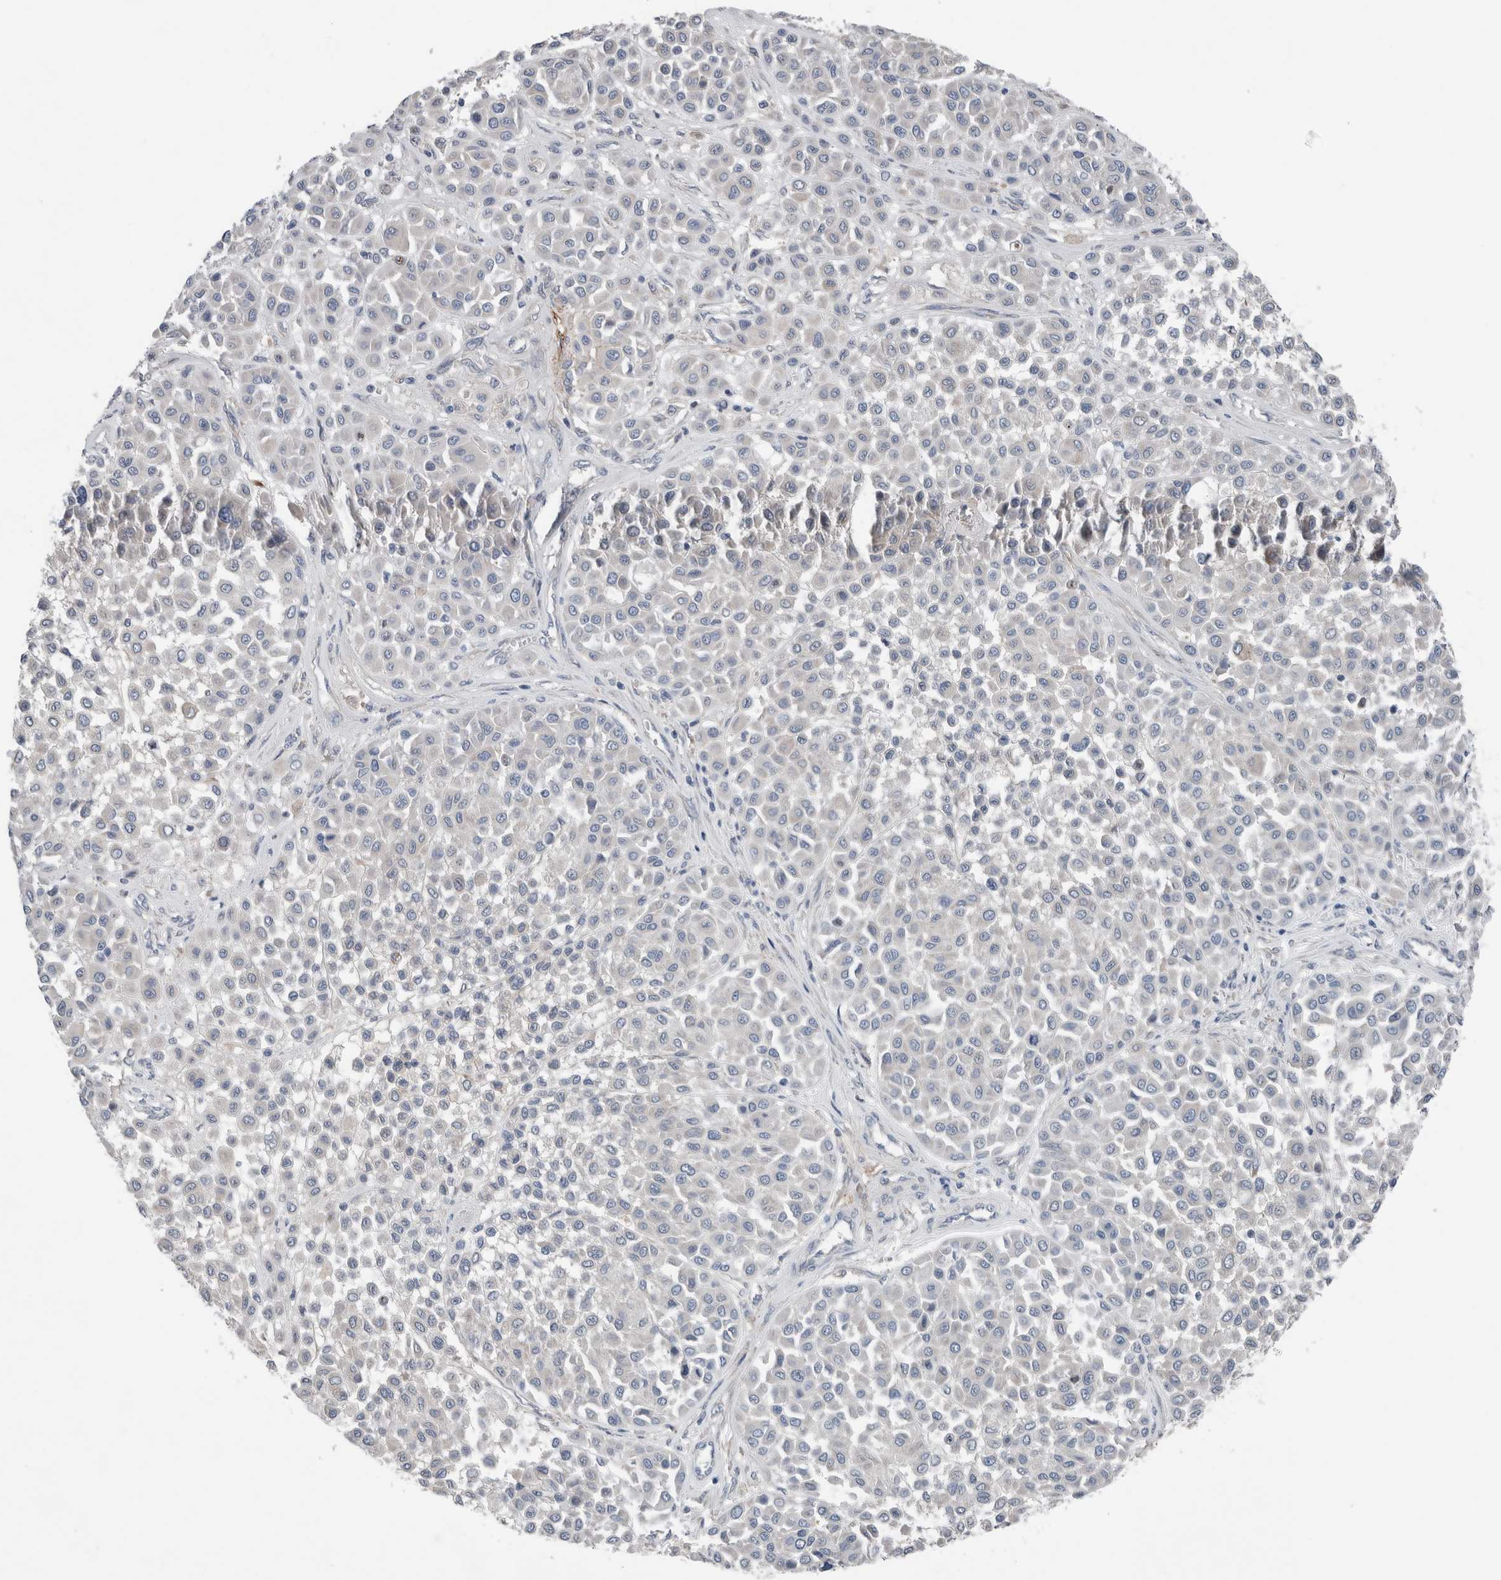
{"staining": {"intensity": "negative", "quantity": "none", "location": "none"}, "tissue": "melanoma", "cell_type": "Tumor cells", "image_type": "cancer", "snomed": [{"axis": "morphology", "description": "Malignant melanoma, Metastatic site"}, {"axis": "topography", "description": "Soft tissue"}], "caption": "IHC micrograph of neoplastic tissue: malignant melanoma (metastatic site) stained with DAB (3,3'-diaminobenzidine) demonstrates no significant protein expression in tumor cells.", "gene": "CRNN", "patient": {"sex": "male", "age": 41}}